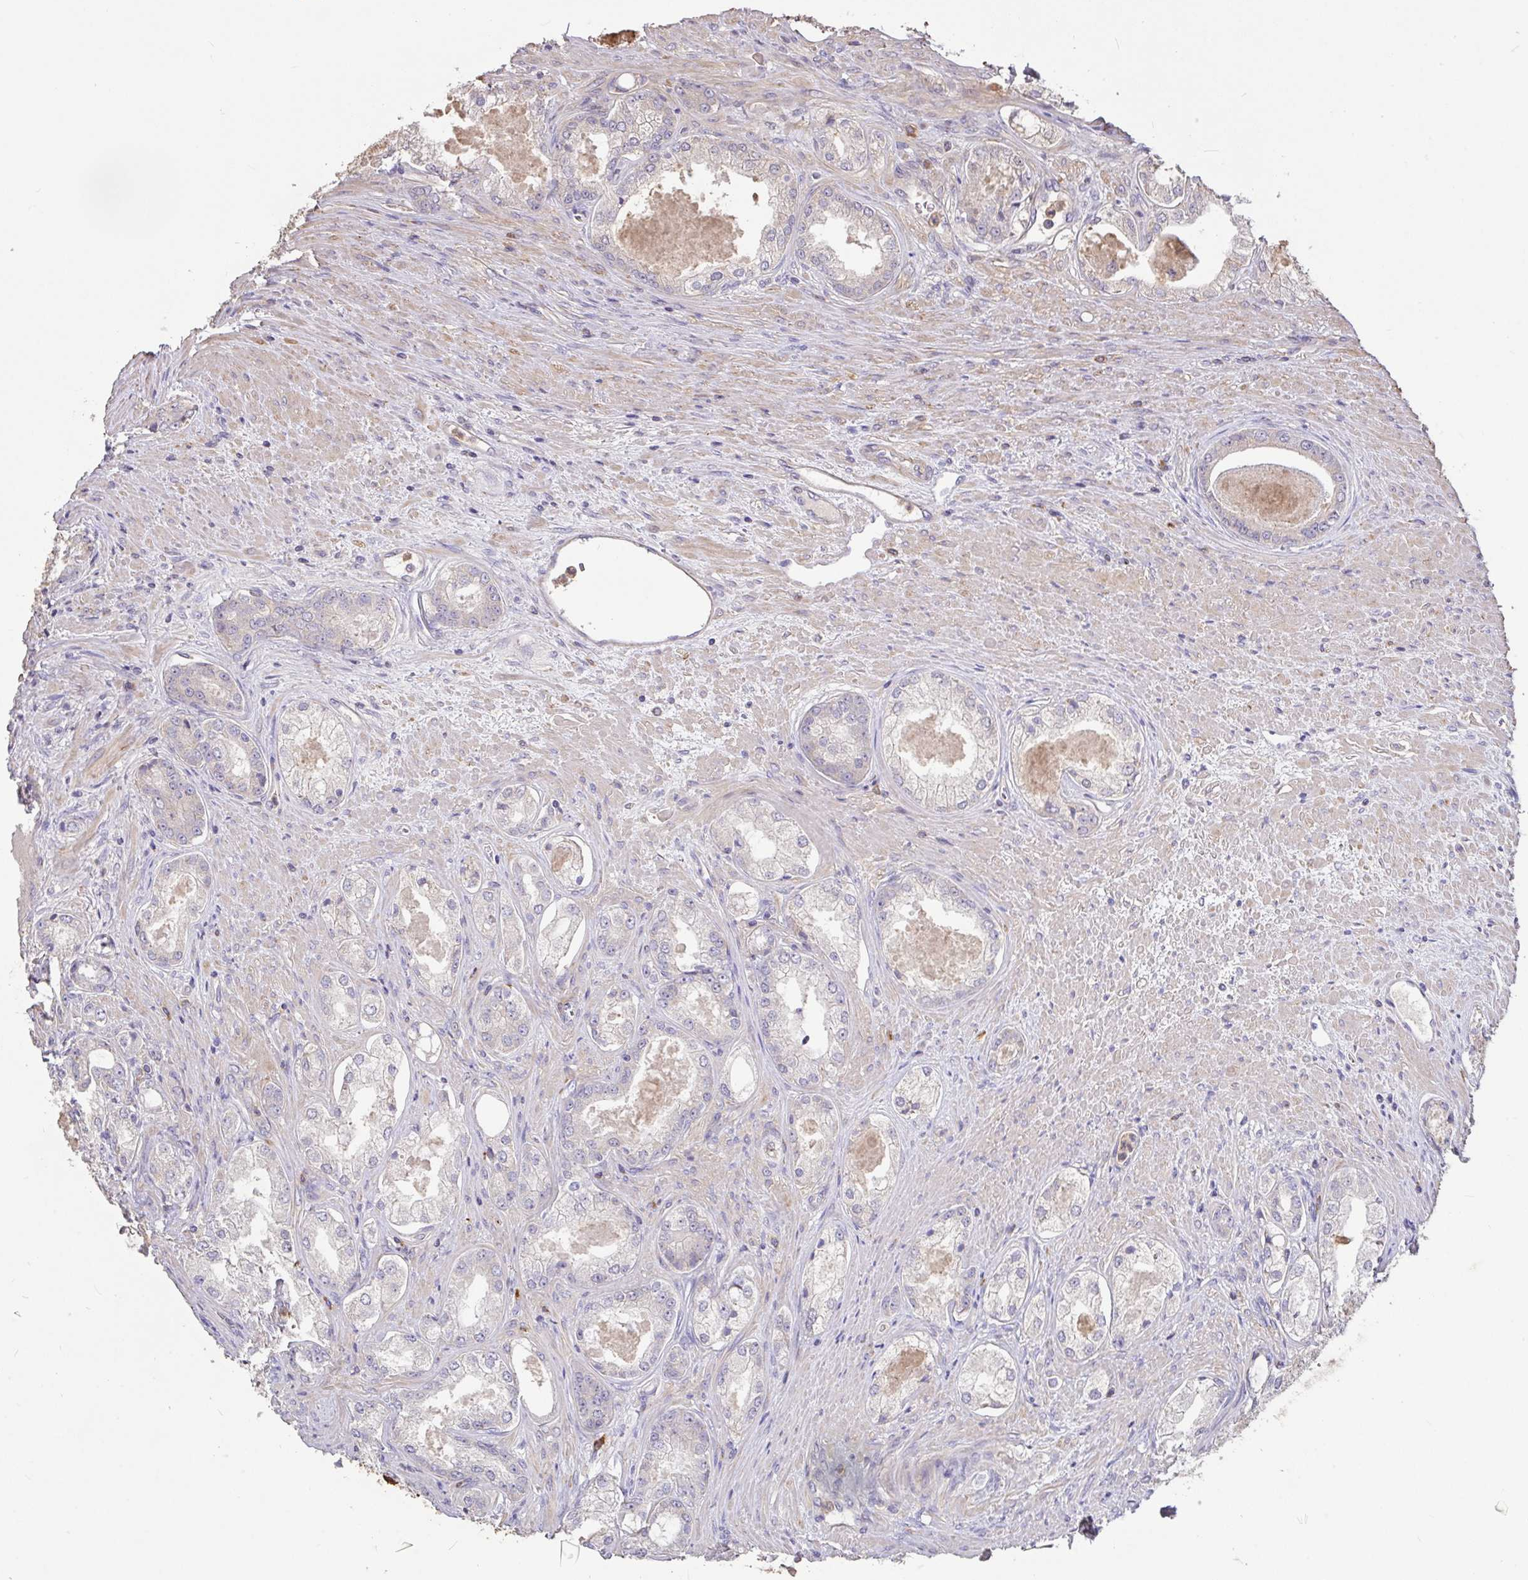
{"staining": {"intensity": "negative", "quantity": "none", "location": "none"}, "tissue": "prostate cancer", "cell_type": "Tumor cells", "image_type": "cancer", "snomed": [{"axis": "morphology", "description": "Adenocarcinoma, Low grade"}, {"axis": "topography", "description": "Prostate"}], "caption": "Photomicrograph shows no protein staining in tumor cells of prostate cancer tissue.", "gene": "FCER1A", "patient": {"sex": "male", "age": 68}}